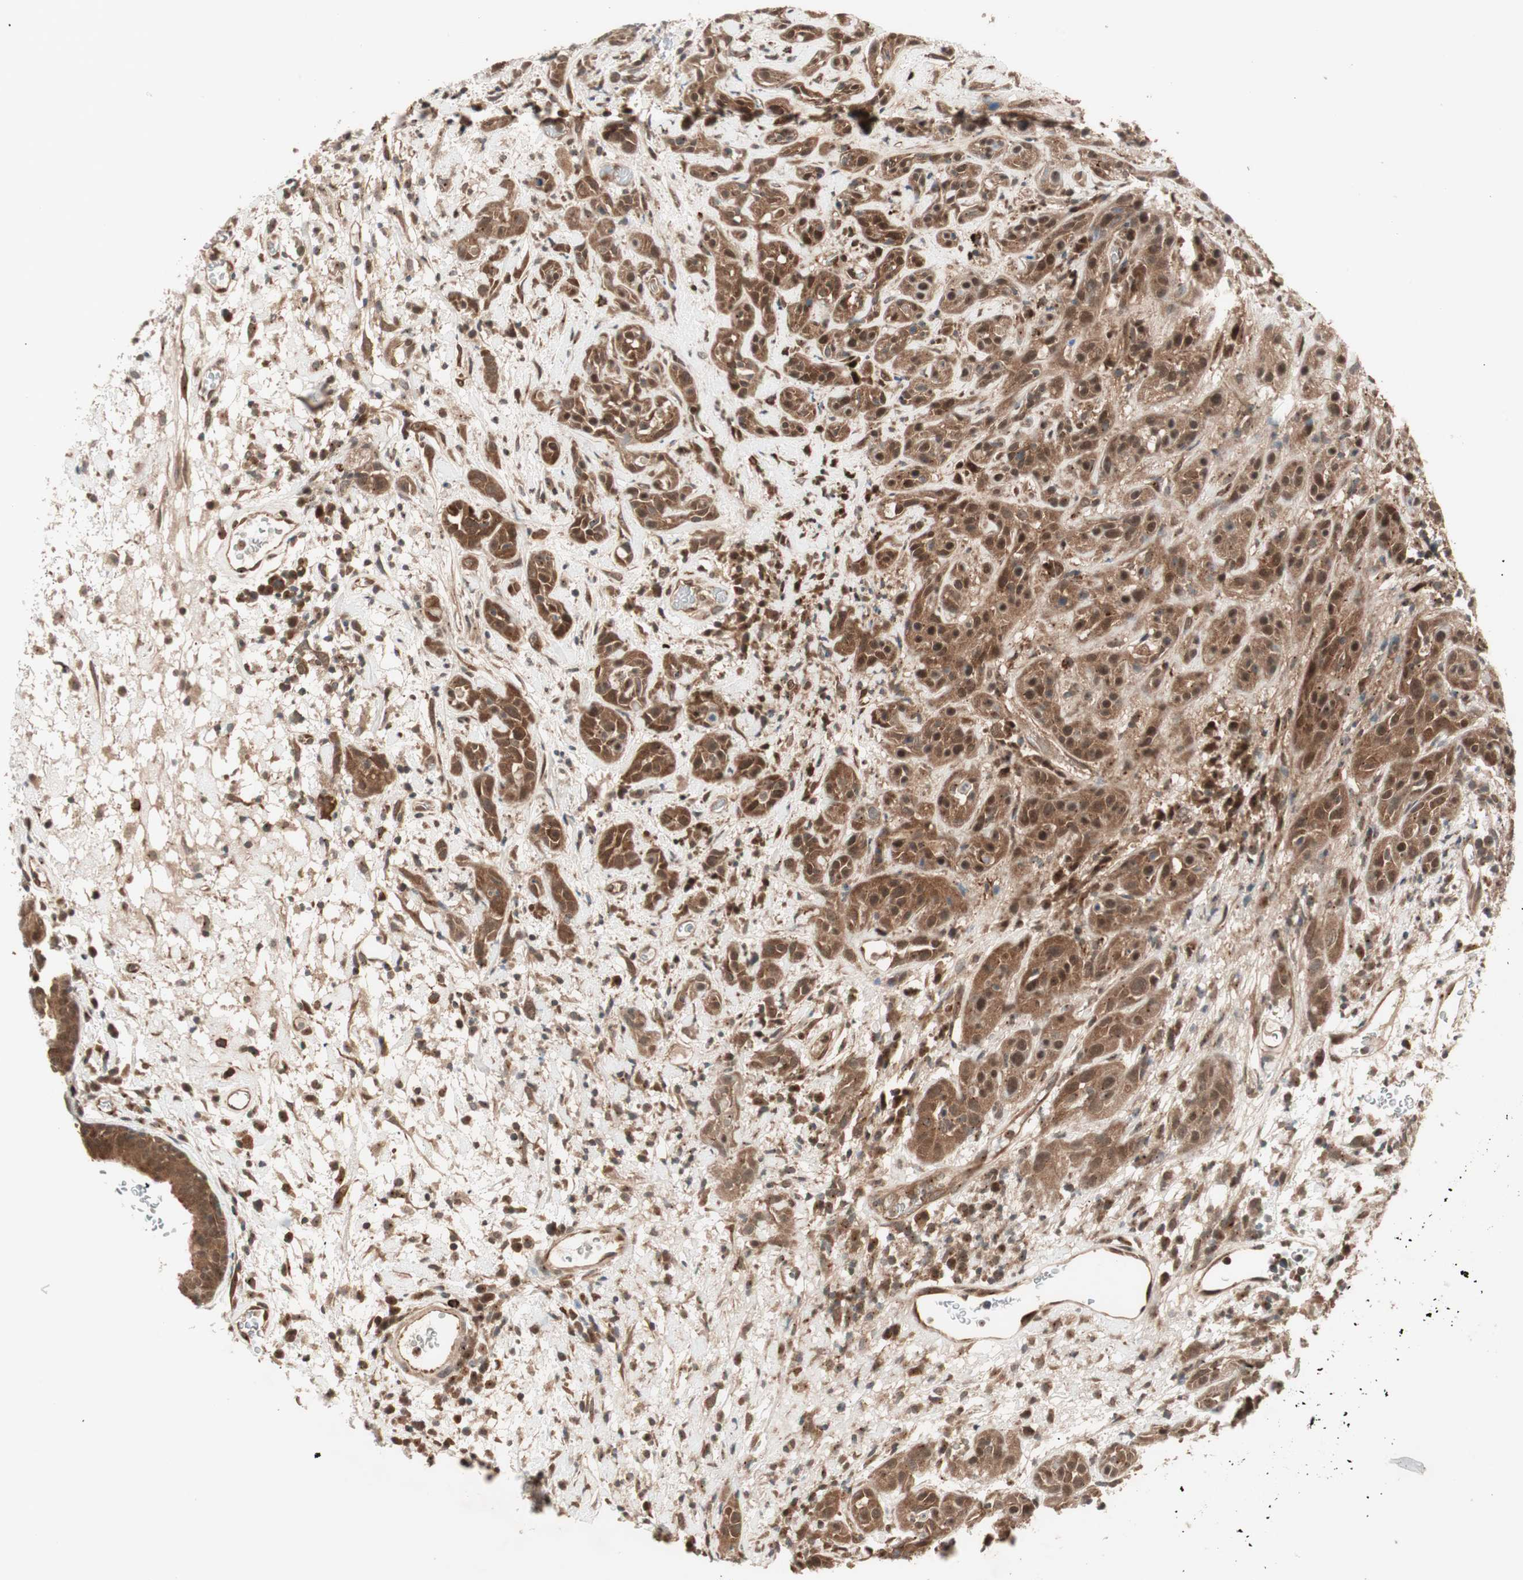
{"staining": {"intensity": "moderate", "quantity": ">75%", "location": "cytoplasmic/membranous,nuclear"}, "tissue": "head and neck cancer", "cell_type": "Tumor cells", "image_type": "cancer", "snomed": [{"axis": "morphology", "description": "Squamous cell carcinoma, NOS"}, {"axis": "topography", "description": "Head-Neck"}], "caption": "About >75% of tumor cells in human head and neck squamous cell carcinoma display moderate cytoplasmic/membranous and nuclear protein staining as visualized by brown immunohistochemical staining.", "gene": "PRKG2", "patient": {"sex": "male", "age": 62}}